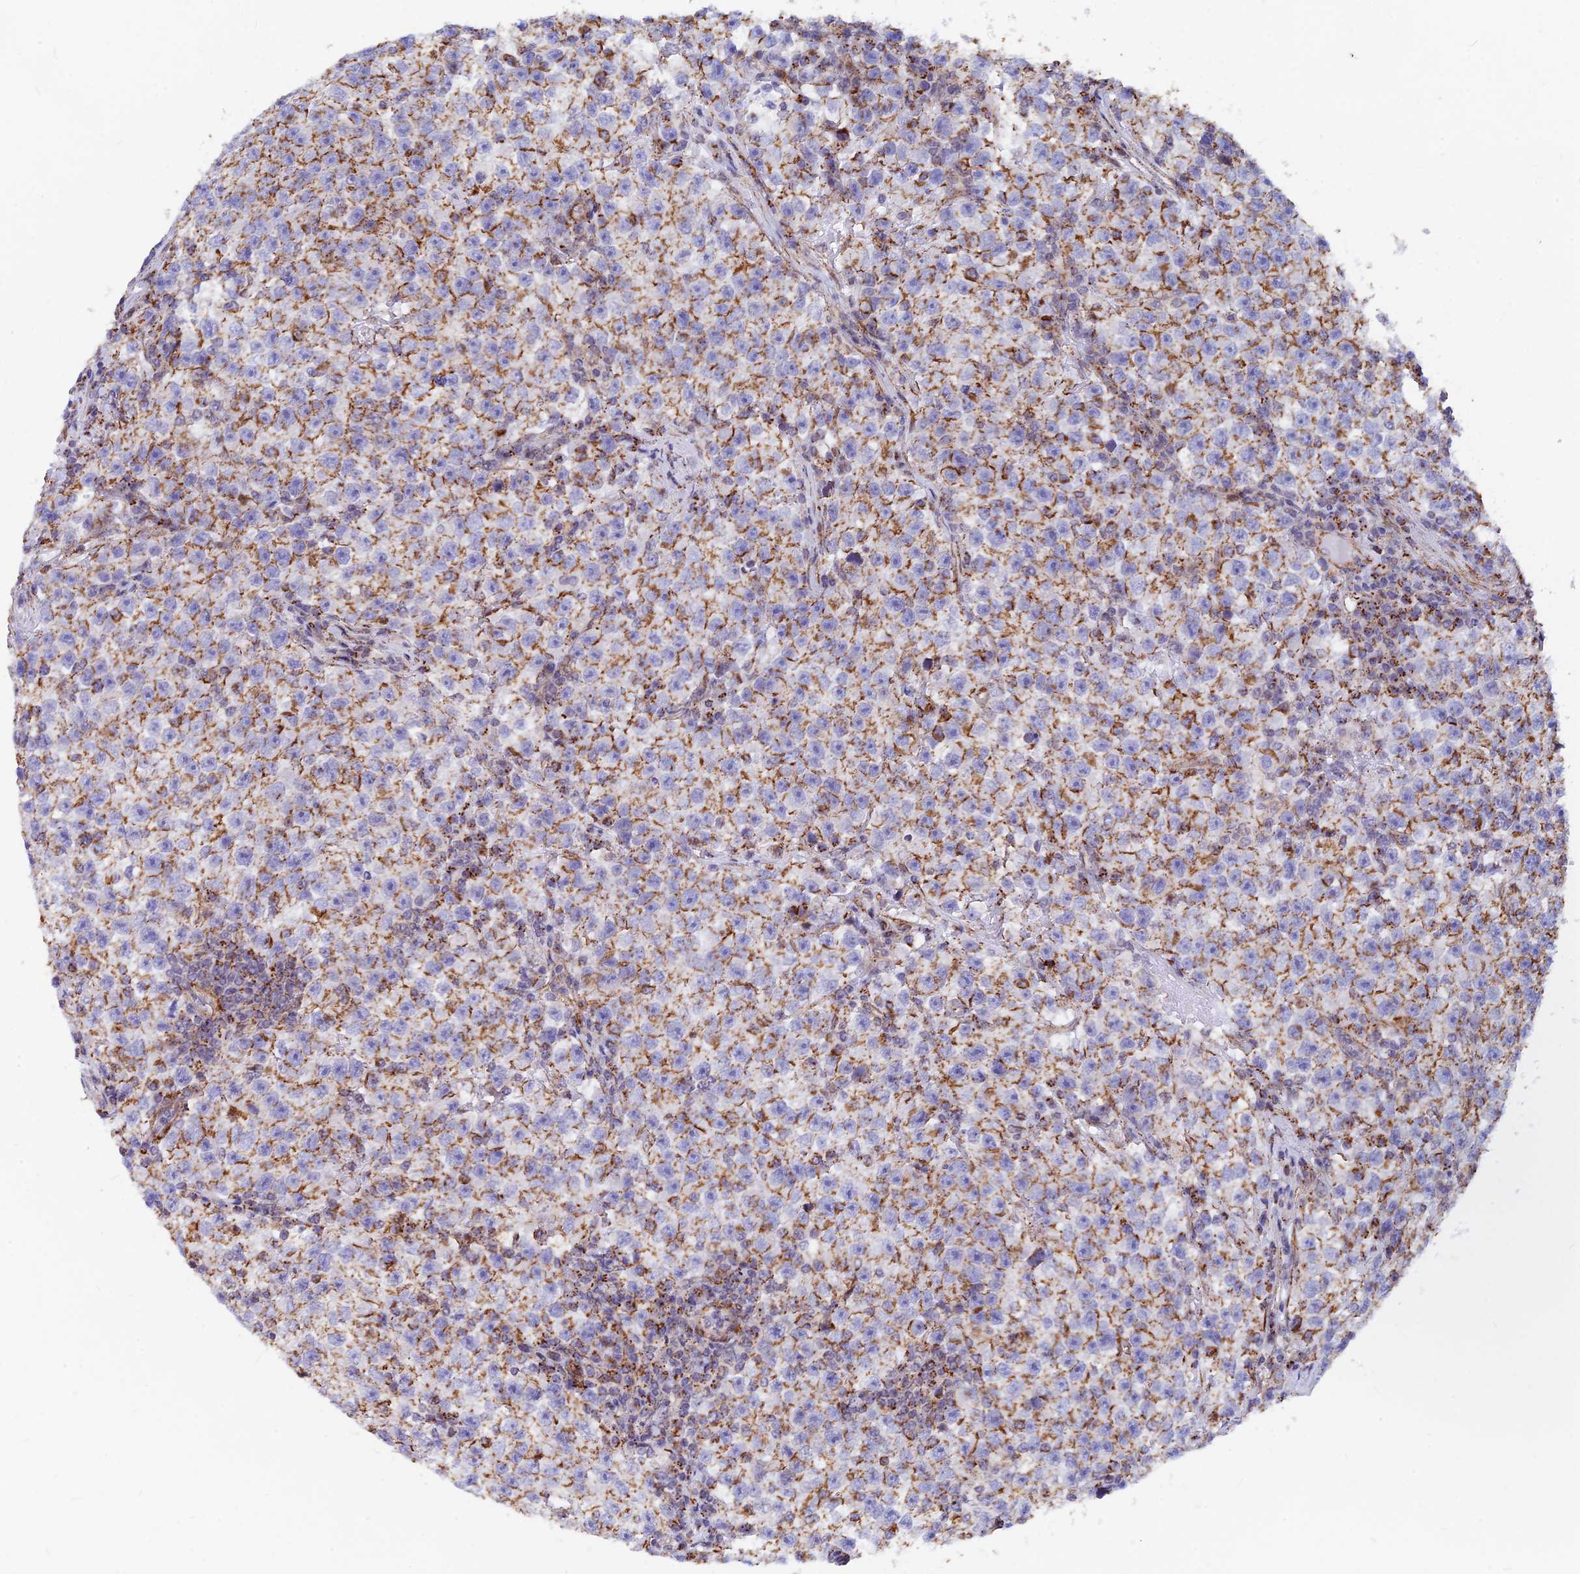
{"staining": {"intensity": "moderate", "quantity": ">75%", "location": "cytoplasmic/membranous"}, "tissue": "testis cancer", "cell_type": "Tumor cells", "image_type": "cancer", "snomed": [{"axis": "morphology", "description": "Seminoma, NOS"}, {"axis": "topography", "description": "Testis"}], "caption": "Protein expression analysis of seminoma (testis) exhibits moderate cytoplasmic/membranous staining in about >75% of tumor cells.", "gene": "VSTM2L", "patient": {"sex": "male", "age": 22}}